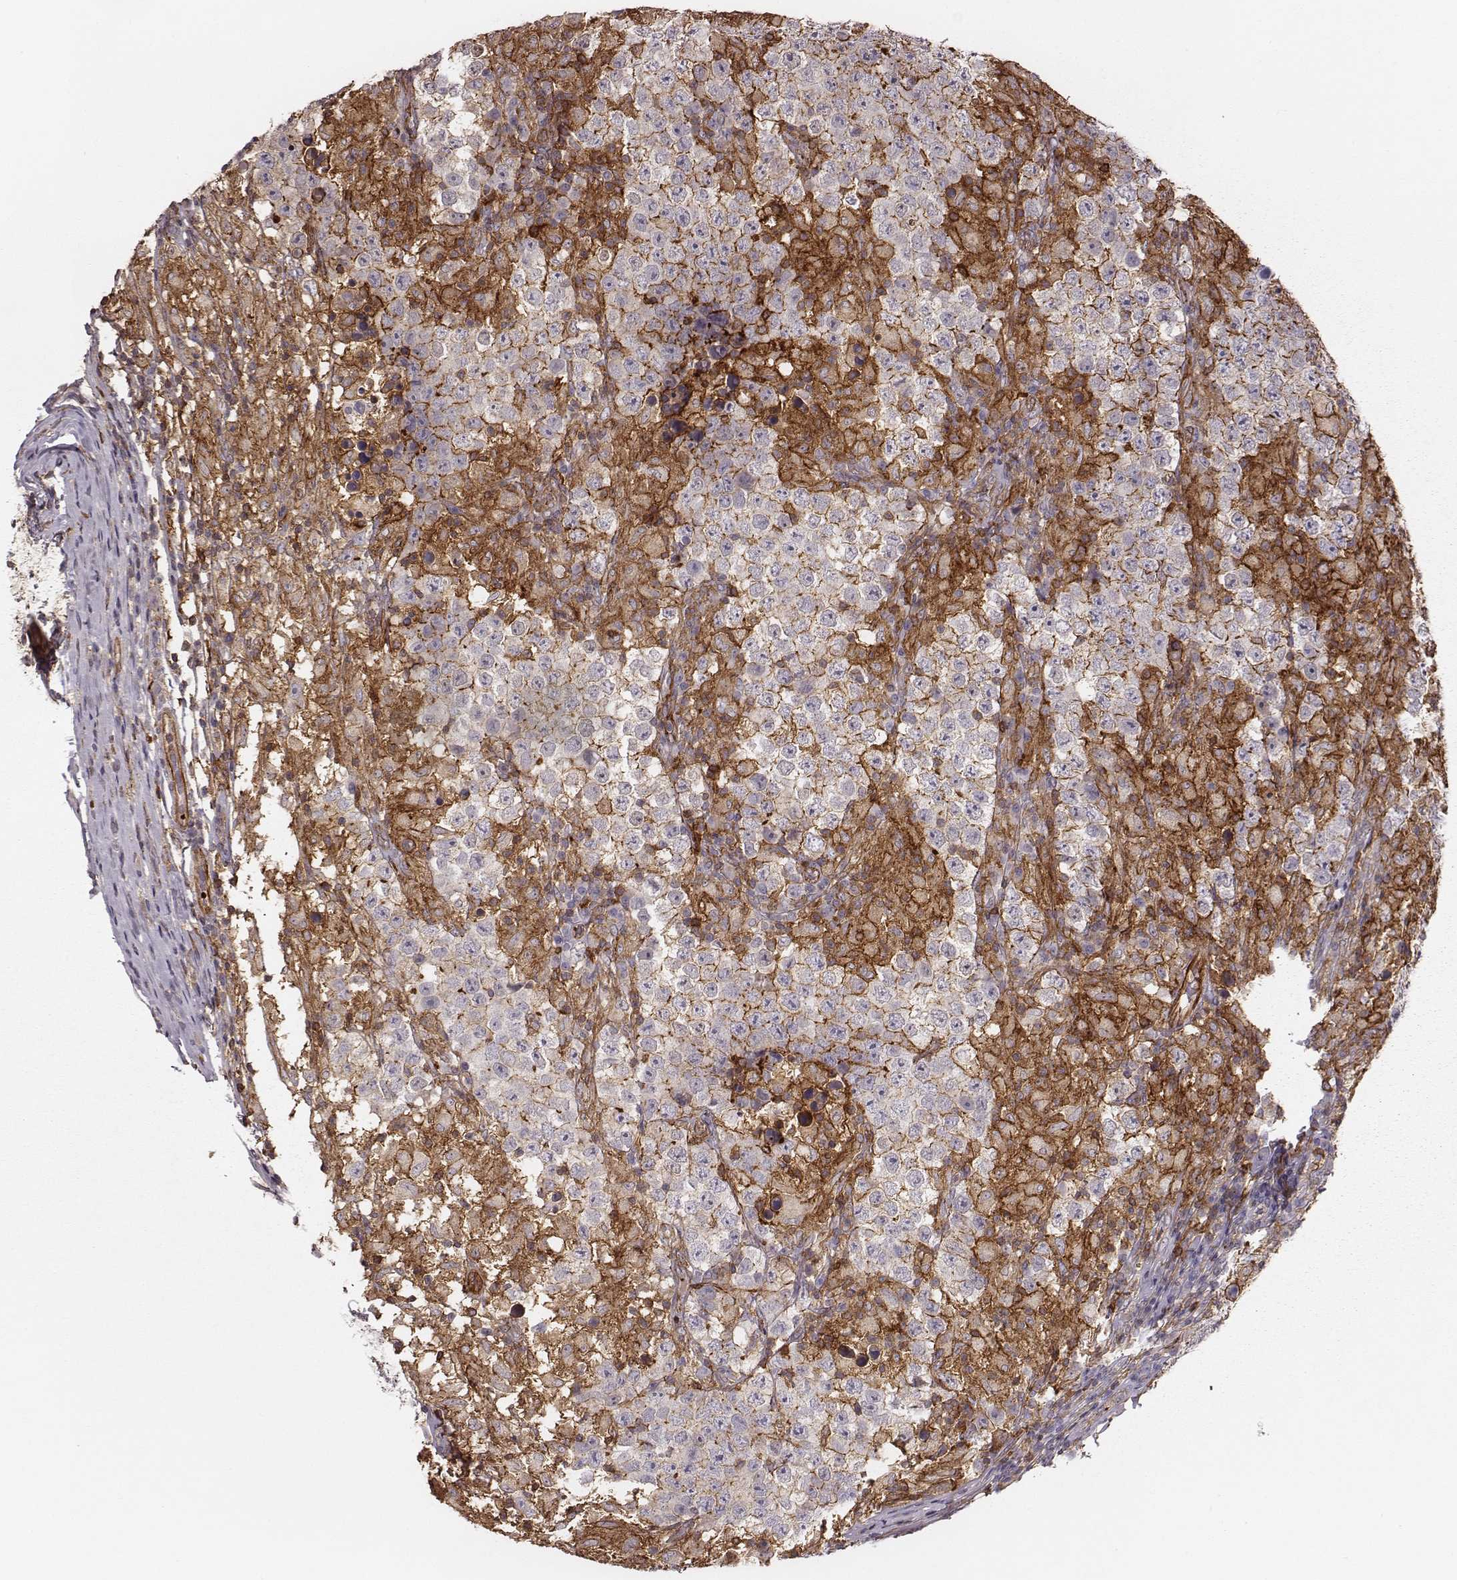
{"staining": {"intensity": "moderate", "quantity": "<25%", "location": "cytoplasmic/membranous"}, "tissue": "testis cancer", "cell_type": "Tumor cells", "image_type": "cancer", "snomed": [{"axis": "morphology", "description": "Seminoma, NOS"}, {"axis": "morphology", "description": "Carcinoma, Embryonal, NOS"}, {"axis": "topography", "description": "Testis"}], "caption": "The image shows a brown stain indicating the presence of a protein in the cytoplasmic/membranous of tumor cells in embryonal carcinoma (testis).", "gene": "ZYX", "patient": {"sex": "male", "age": 41}}